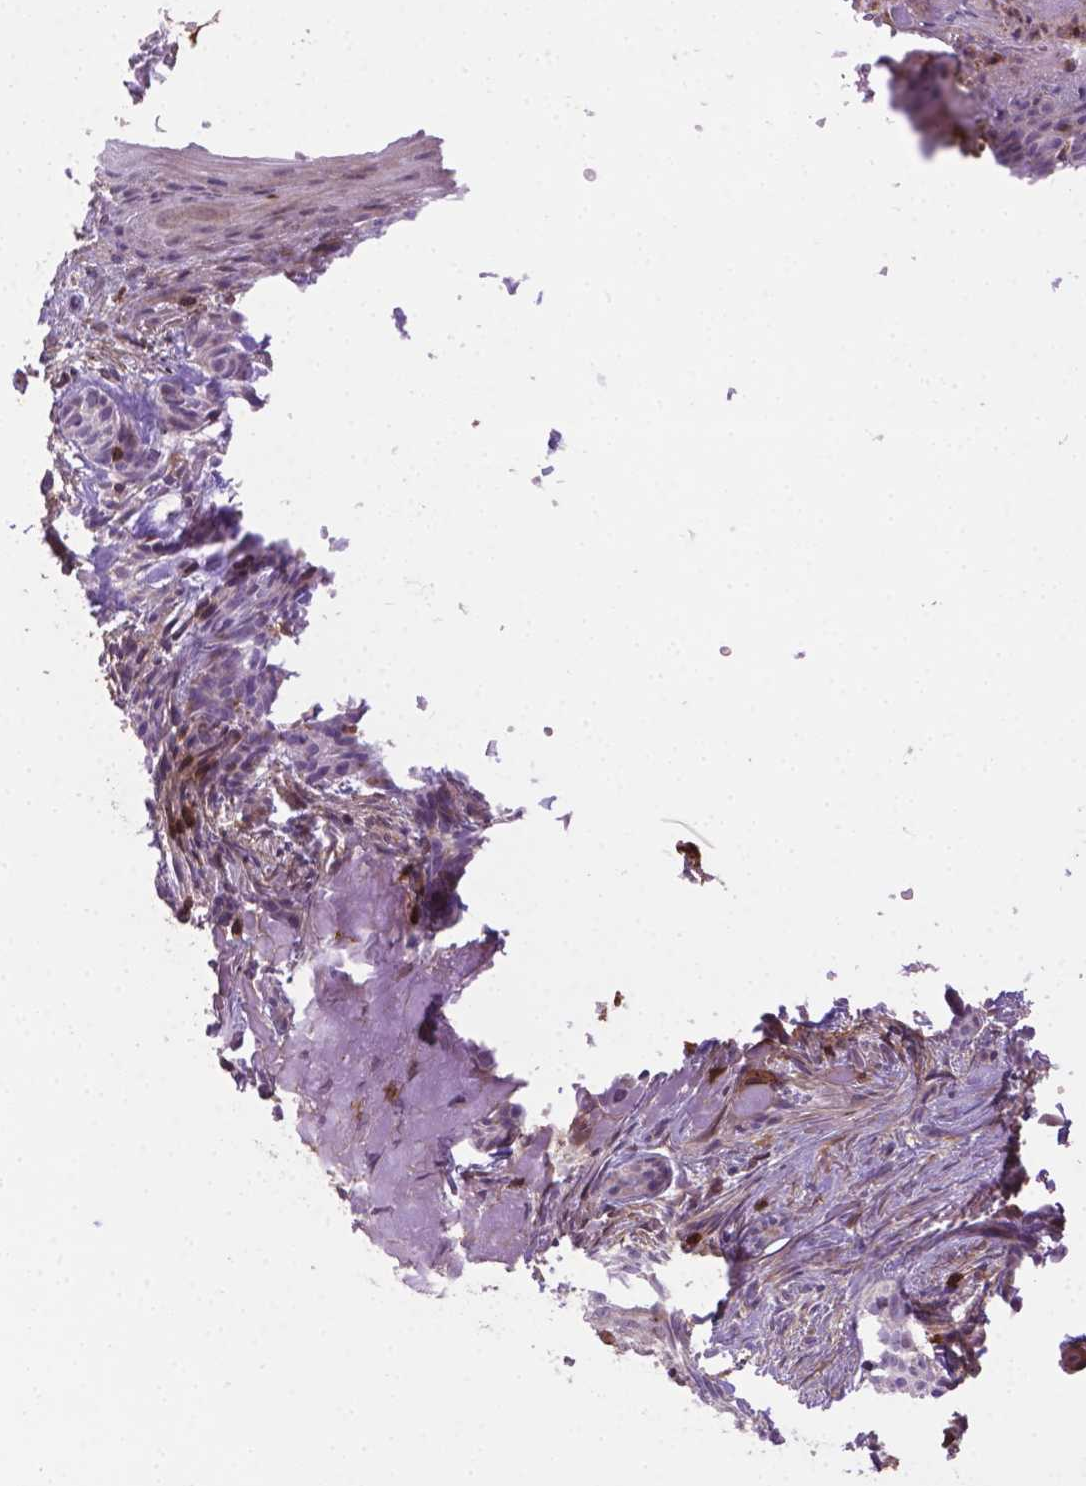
{"staining": {"intensity": "negative", "quantity": "none", "location": "none"}, "tissue": "skin cancer", "cell_type": "Tumor cells", "image_type": "cancer", "snomed": [{"axis": "morphology", "description": "Basal cell carcinoma"}, {"axis": "topography", "description": "Skin"}], "caption": "Immunohistochemistry (IHC) micrograph of neoplastic tissue: skin basal cell carcinoma stained with DAB shows no significant protein expression in tumor cells.", "gene": "ACAD10", "patient": {"sex": "male", "age": 84}}